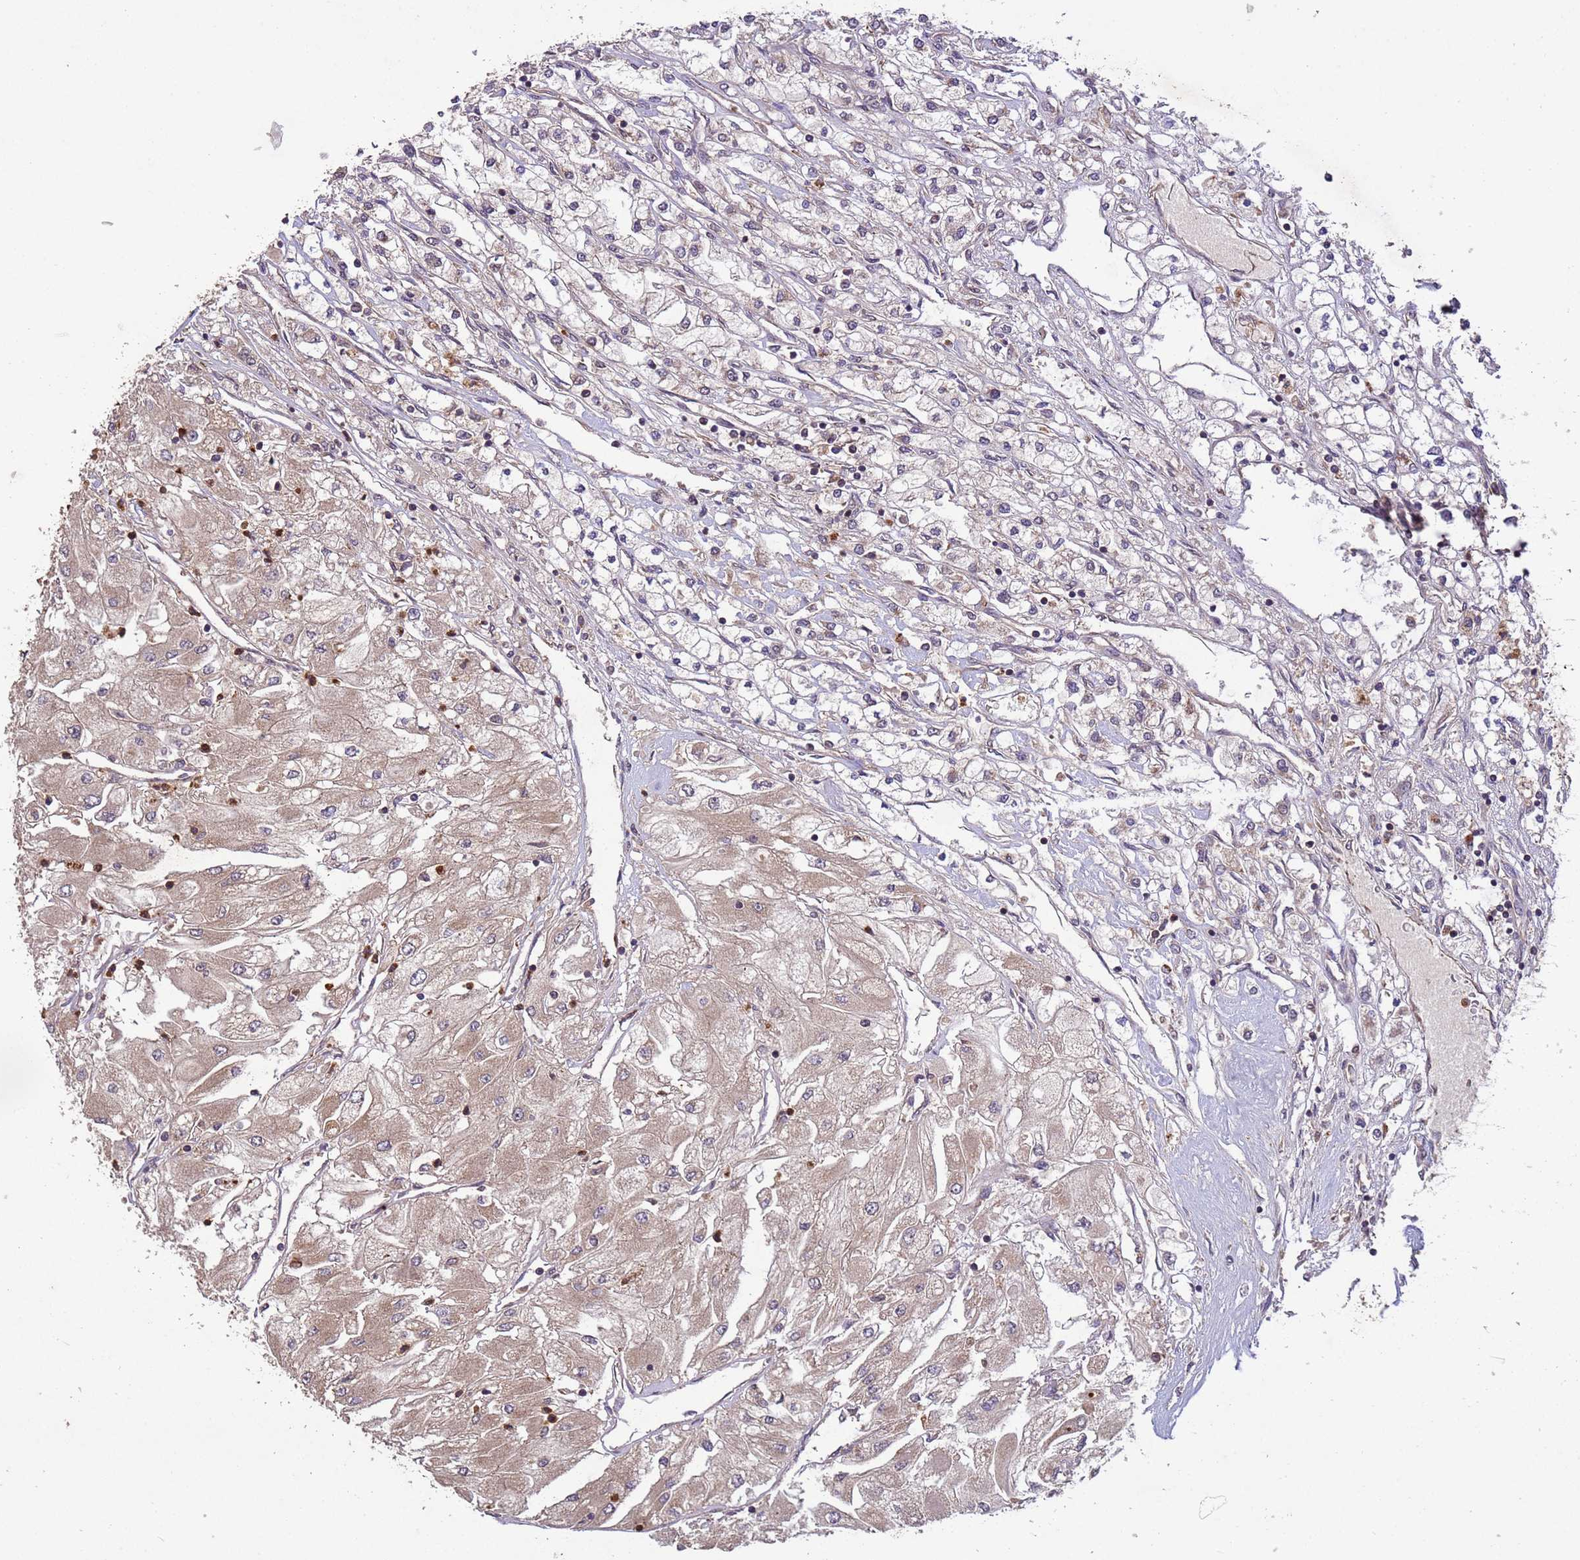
{"staining": {"intensity": "weak", "quantity": "<25%", "location": "cytoplasmic/membranous"}, "tissue": "renal cancer", "cell_type": "Tumor cells", "image_type": "cancer", "snomed": [{"axis": "morphology", "description": "Adenocarcinoma, NOS"}, {"axis": "topography", "description": "Kidney"}], "caption": "Tumor cells are negative for protein expression in human renal cancer.", "gene": "FASTKD1", "patient": {"sex": "male", "age": 80}}